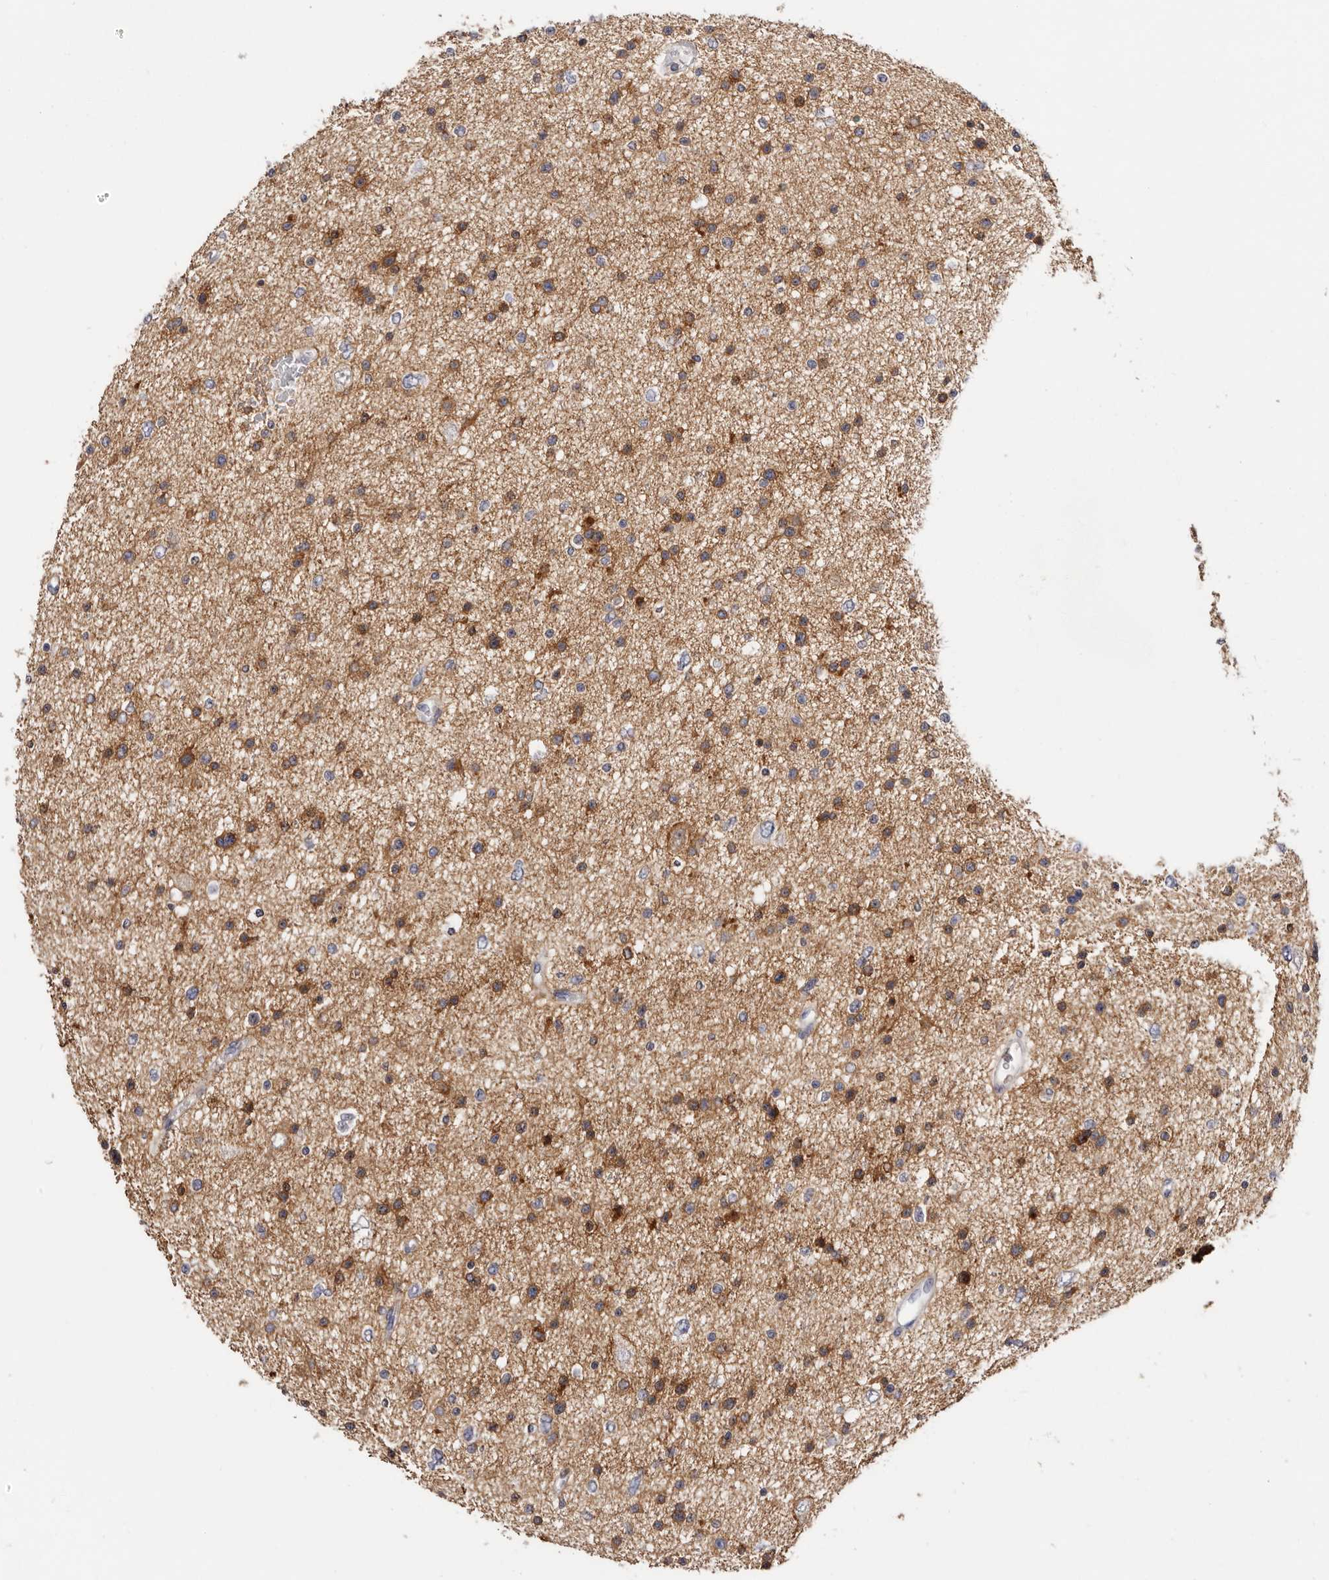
{"staining": {"intensity": "moderate", "quantity": ">75%", "location": "cytoplasmic/membranous"}, "tissue": "glioma", "cell_type": "Tumor cells", "image_type": "cancer", "snomed": [{"axis": "morphology", "description": "Glioma, malignant, Low grade"}, {"axis": "topography", "description": "Brain"}], "caption": "Glioma tissue displays moderate cytoplasmic/membranous staining in about >75% of tumor cells, visualized by immunohistochemistry.", "gene": "STK16", "patient": {"sex": "female", "age": 37}}